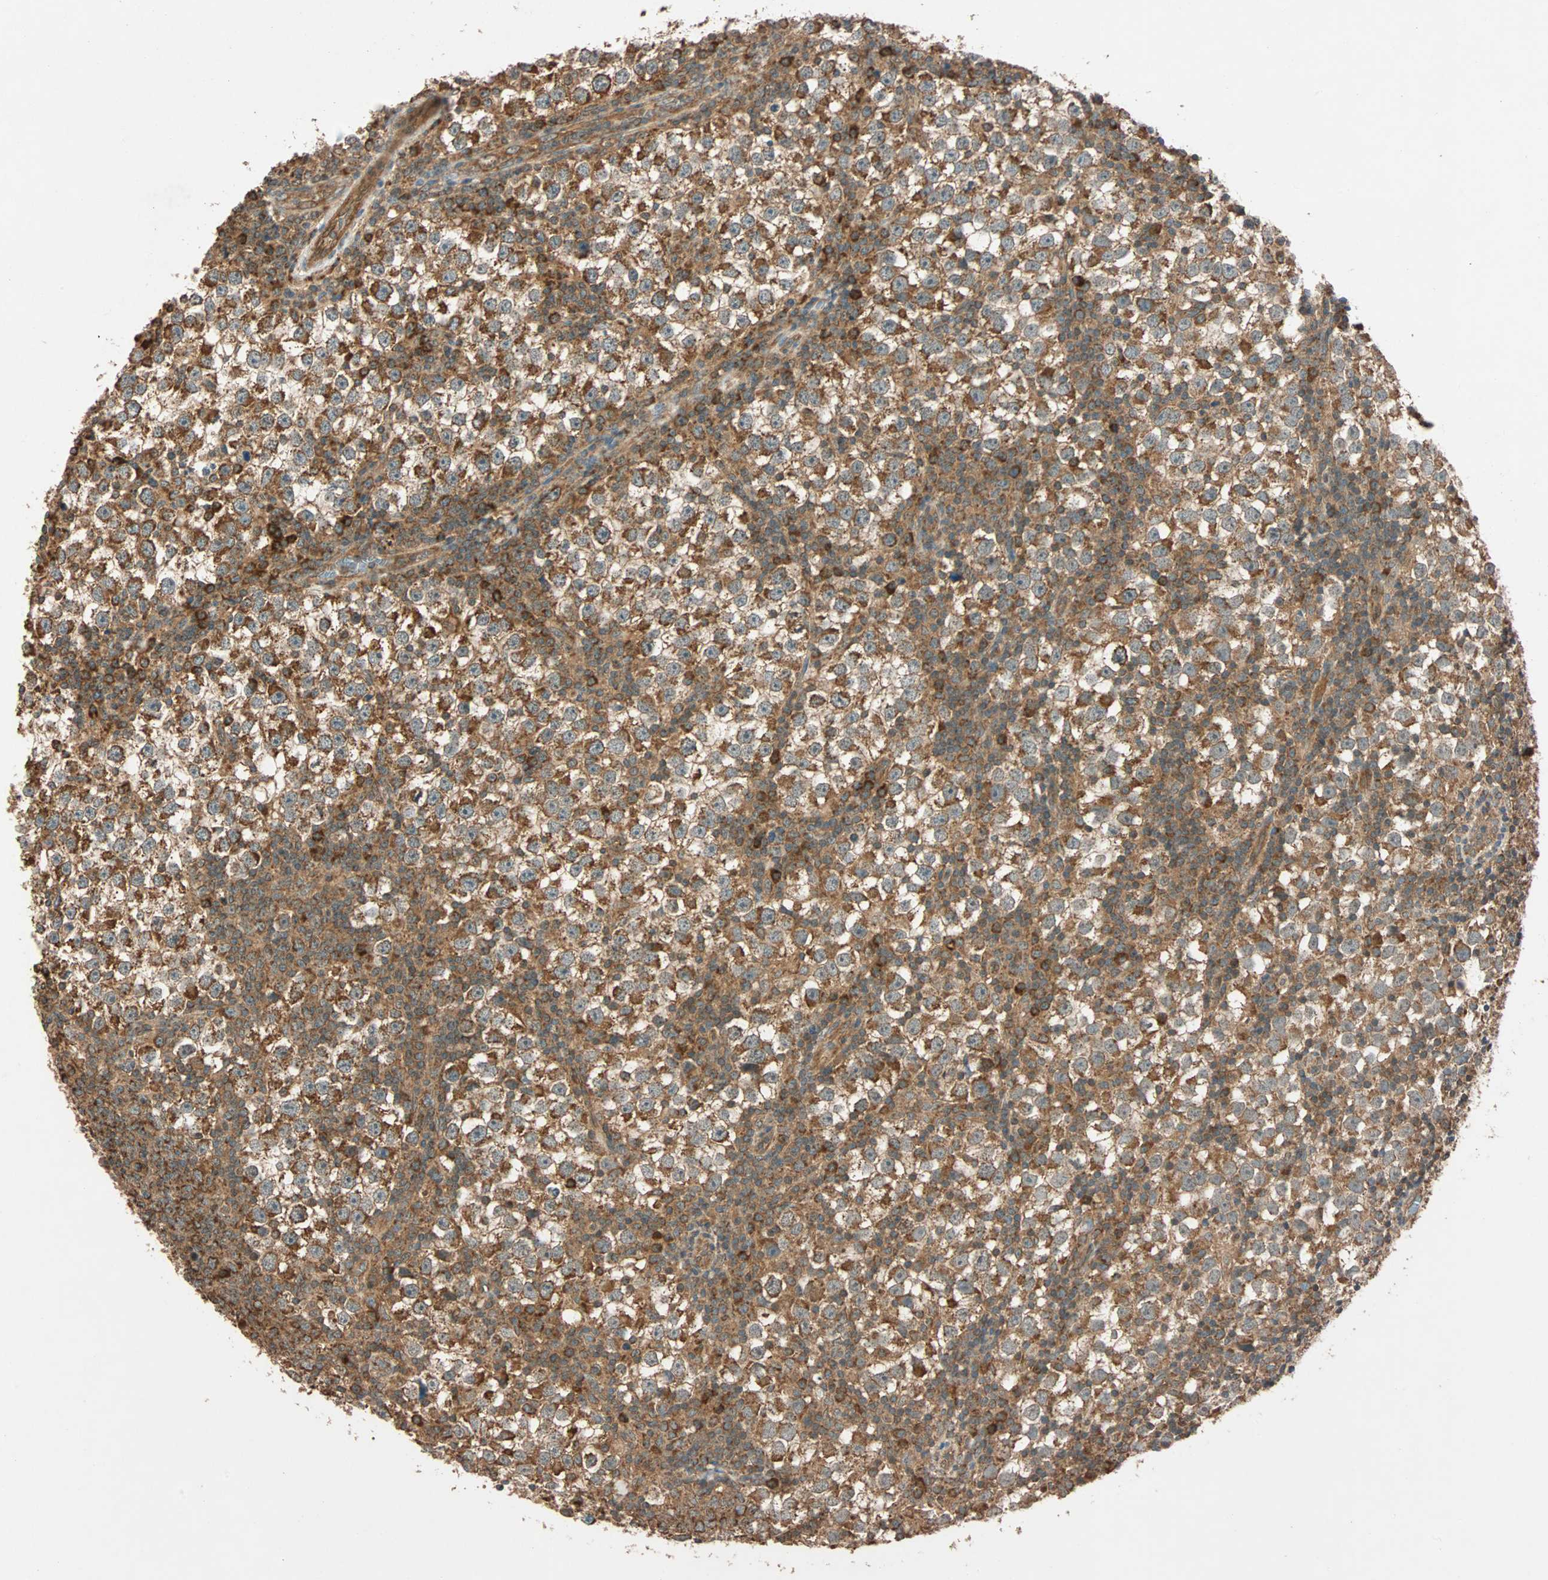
{"staining": {"intensity": "strong", "quantity": ">75%", "location": "cytoplasmic/membranous"}, "tissue": "testis cancer", "cell_type": "Tumor cells", "image_type": "cancer", "snomed": [{"axis": "morphology", "description": "Seminoma, NOS"}, {"axis": "topography", "description": "Testis"}], "caption": "This is an image of immunohistochemistry staining of testis cancer, which shows strong staining in the cytoplasmic/membranous of tumor cells.", "gene": "MAPK1", "patient": {"sex": "male", "age": 65}}